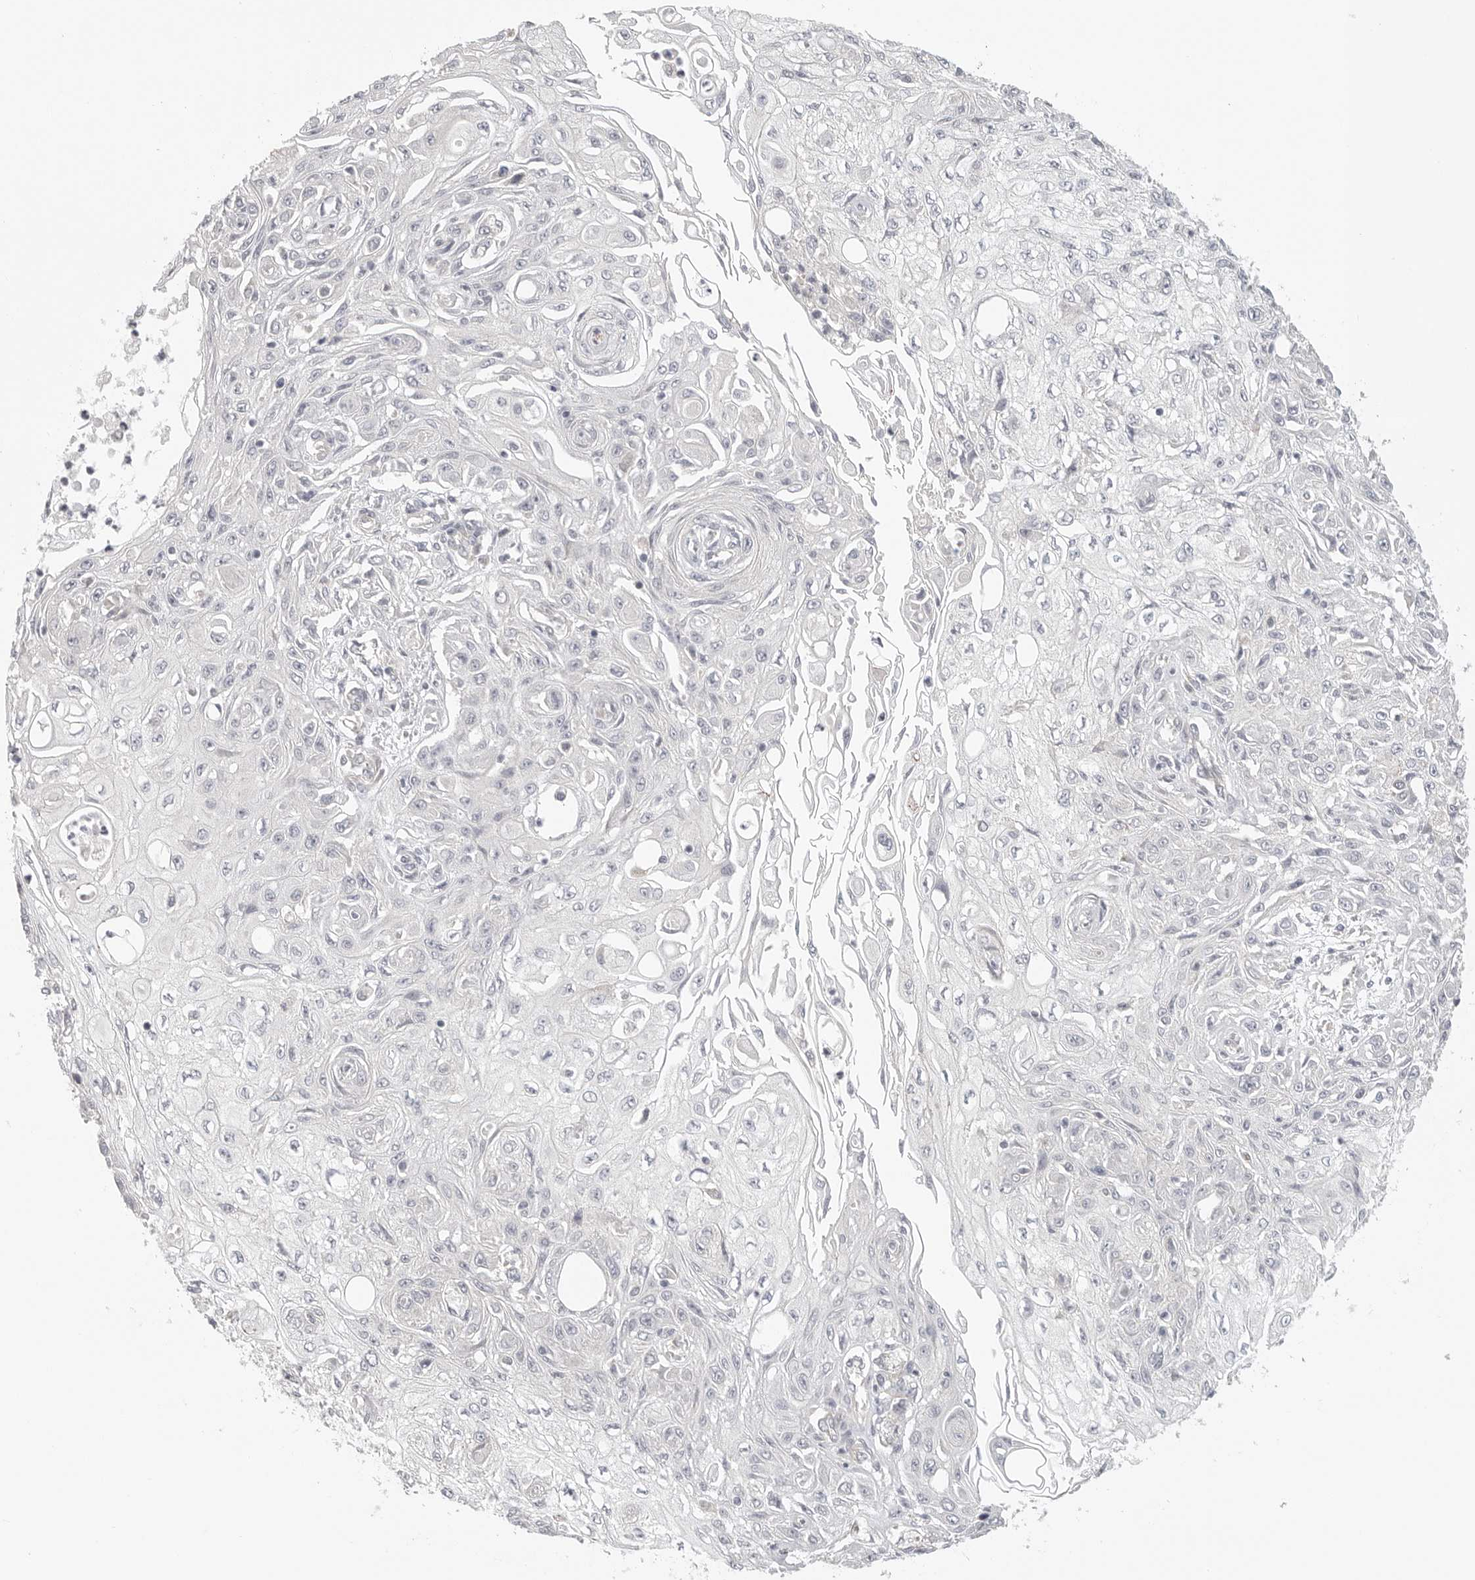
{"staining": {"intensity": "negative", "quantity": "none", "location": "none"}, "tissue": "skin cancer", "cell_type": "Tumor cells", "image_type": "cancer", "snomed": [{"axis": "morphology", "description": "Squamous cell carcinoma, NOS"}, {"axis": "morphology", "description": "Squamous cell carcinoma, metastatic, NOS"}, {"axis": "topography", "description": "Skin"}, {"axis": "topography", "description": "Lymph node"}], "caption": "Immunohistochemistry histopathology image of skin cancer stained for a protein (brown), which exhibits no staining in tumor cells.", "gene": "STAB2", "patient": {"sex": "male", "age": 75}}